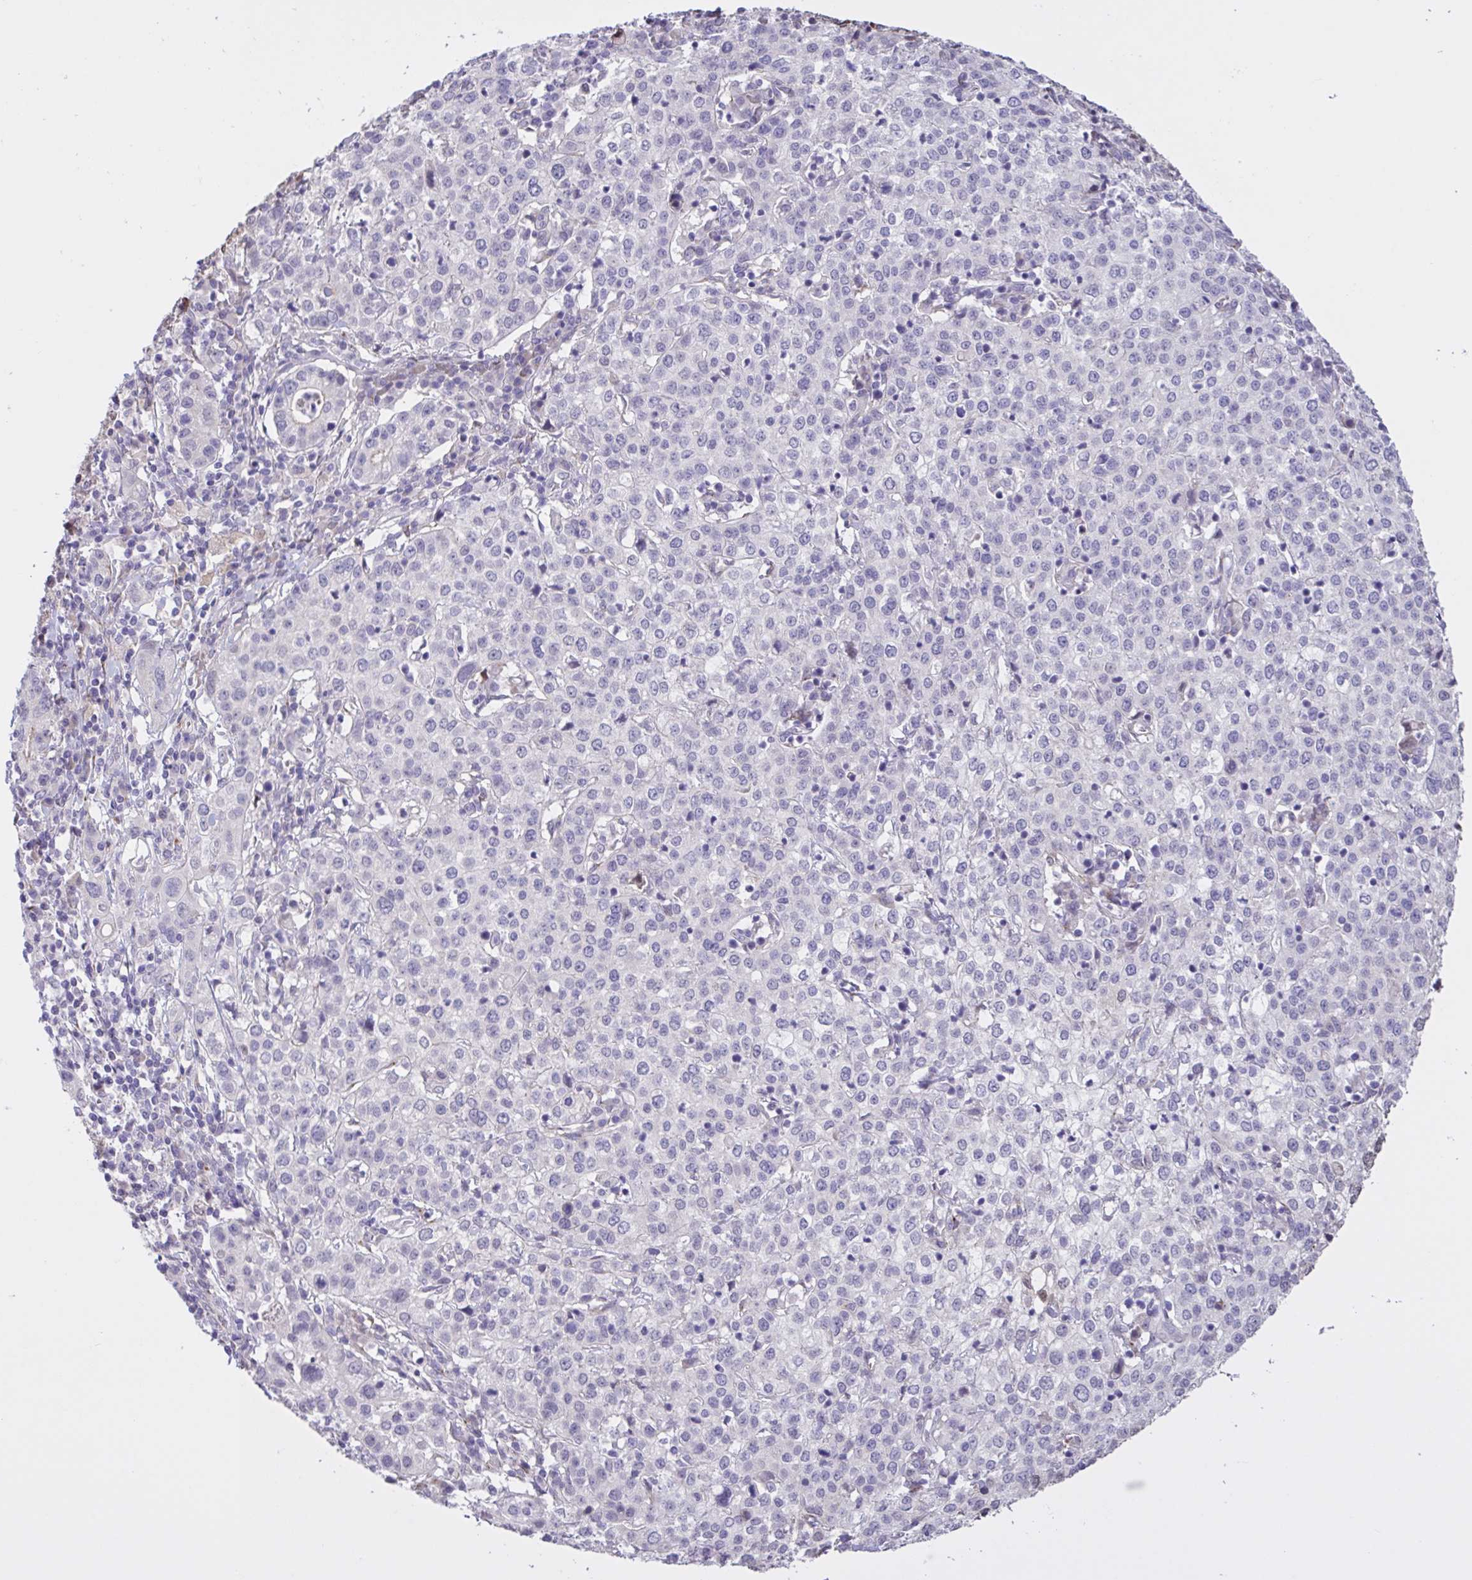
{"staining": {"intensity": "negative", "quantity": "none", "location": "none"}, "tissue": "cervical cancer", "cell_type": "Tumor cells", "image_type": "cancer", "snomed": [{"axis": "morphology", "description": "Normal tissue, NOS"}, {"axis": "morphology", "description": "Adenocarcinoma, NOS"}, {"axis": "topography", "description": "Cervix"}], "caption": "A high-resolution image shows IHC staining of cervical cancer, which displays no significant expression in tumor cells.", "gene": "MRGPRX2", "patient": {"sex": "female", "age": 44}}